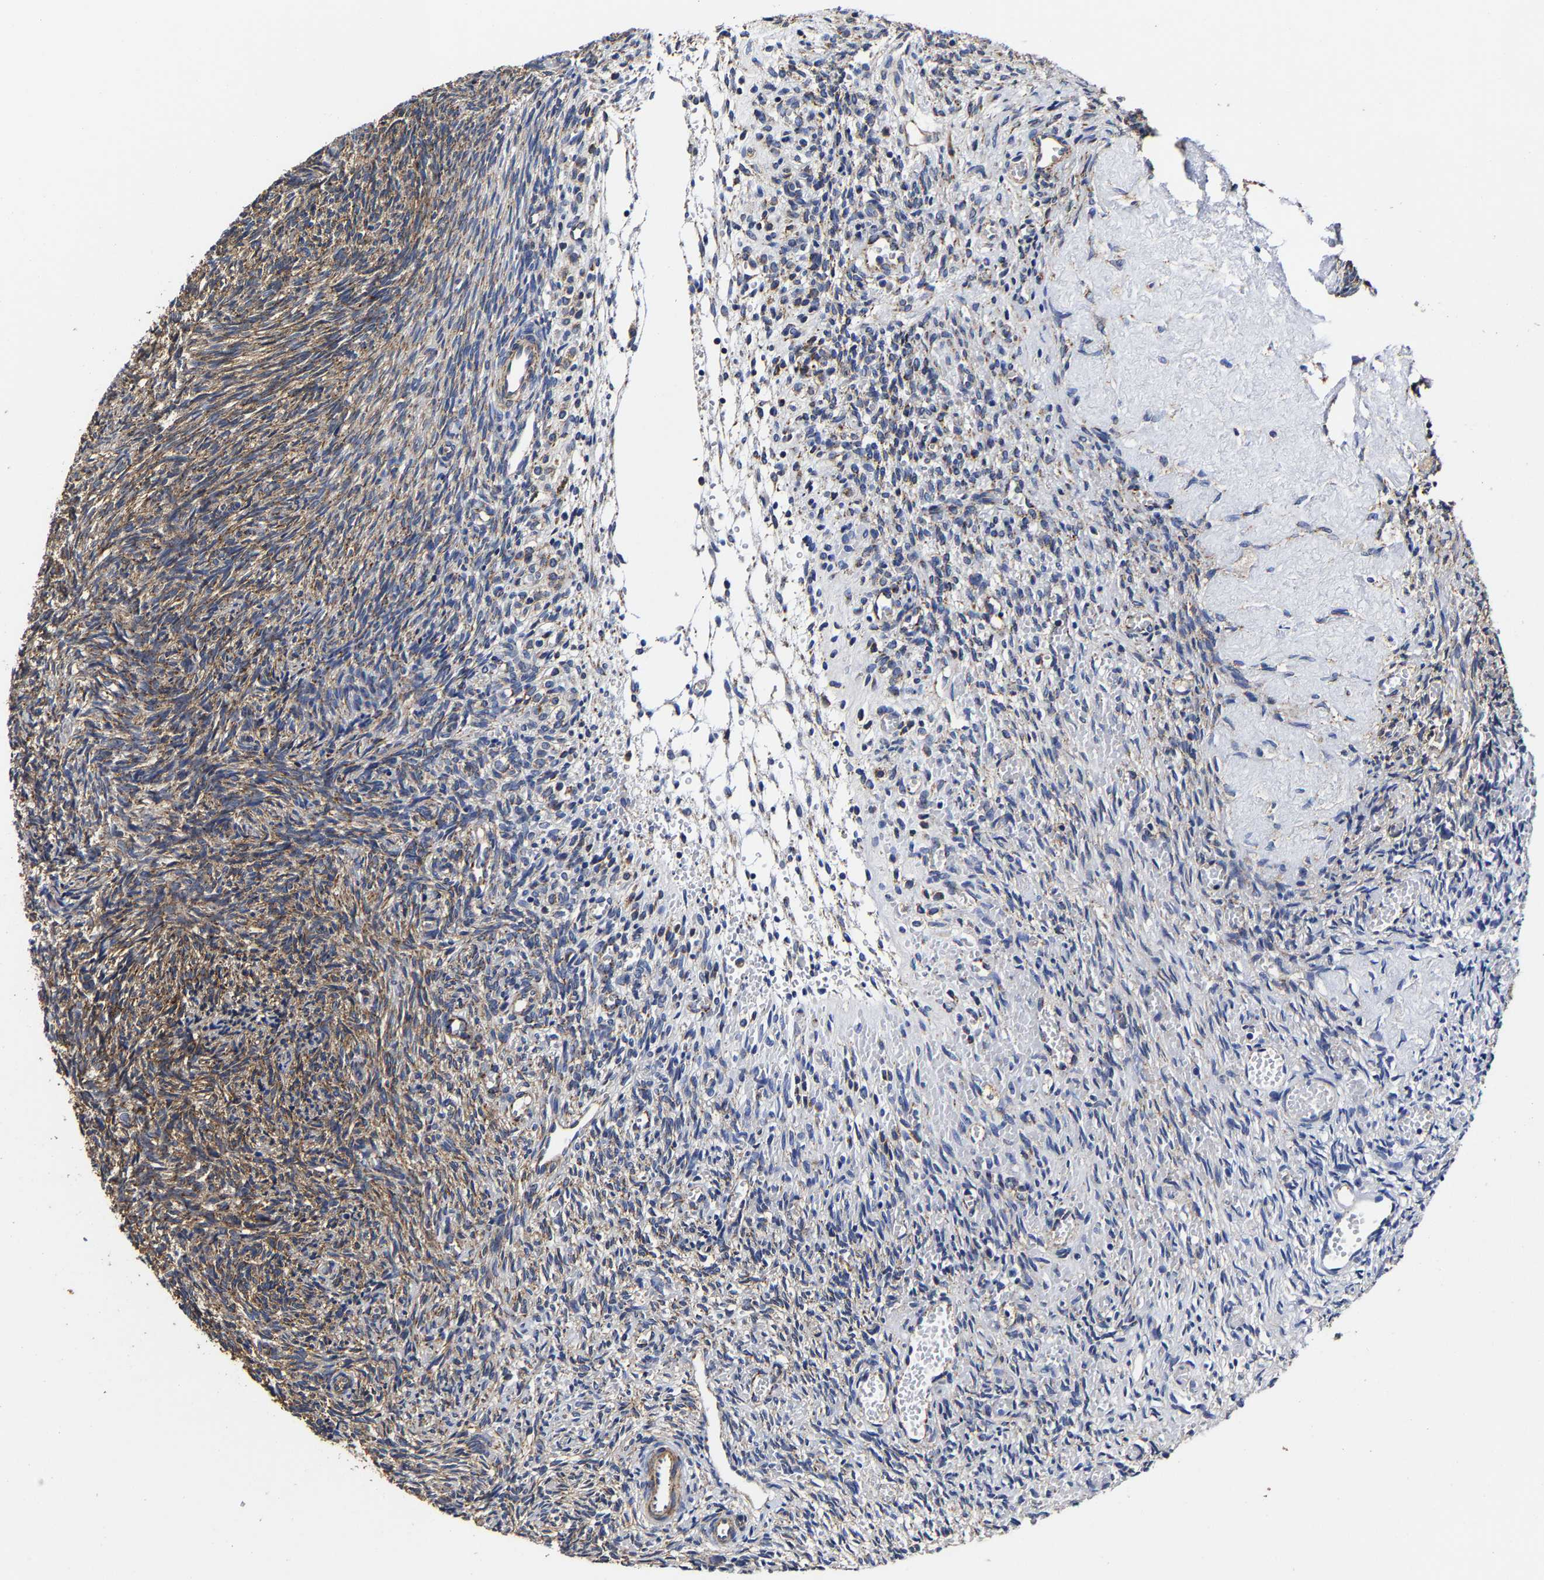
{"staining": {"intensity": "moderate", "quantity": "25%-75%", "location": "cytoplasmic/membranous"}, "tissue": "ovary", "cell_type": "Ovarian stroma cells", "image_type": "normal", "snomed": [{"axis": "morphology", "description": "Normal tissue, NOS"}, {"axis": "topography", "description": "Ovary"}], "caption": "Immunohistochemical staining of unremarkable human ovary exhibits 25%-75% levels of moderate cytoplasmic/membranous protein expression in approximately 25%-75% of ovarian stroma cells. (Brightfield microscopy of DAB IHC at high magnification).", "gene": "AASS", "patient": {"sex": "female", "age": 41}}